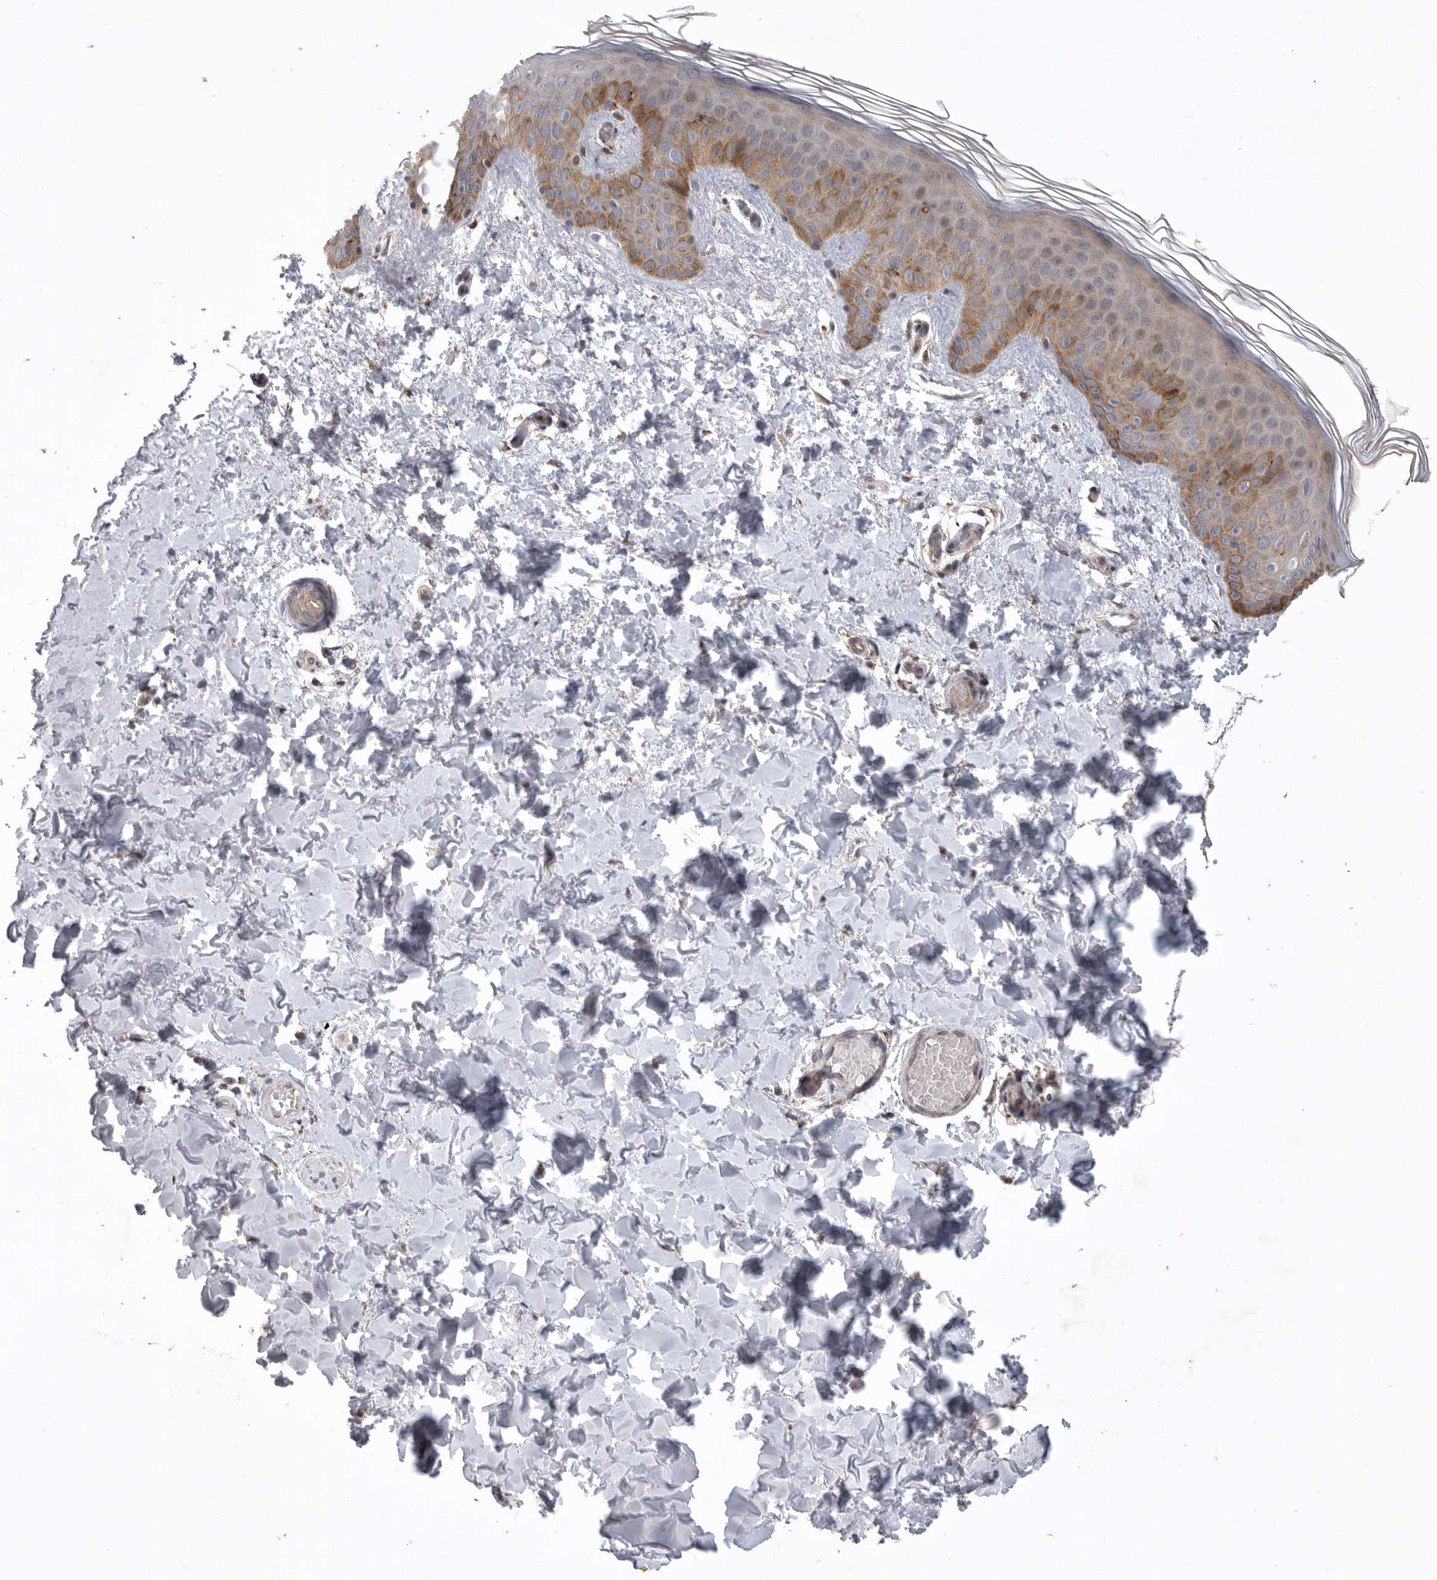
{"staining": {"intensity": "moderate", "quantity": "<25%", "location": "cytoplasmic/membranous"}, "tissue": "skin", "cell_type": "Fibroblasts", "image_type": "normal", "snomed": [{"axis": "morphology", "description": "Normal tissue, NOS"}, {"axis": "morphology", "description": "Neoplasm, benign, NOS"}, {"axis": "topography", "description": "Skin"}, {"axis": "topography", "description": "Soft tissue"}], "caption": "Skin stained with DAB (3,3'-diaminobenzidine) immunohistochemistry exhibits low levels of moderate cytoplasmic/membranous expression in about <25% of fibroblasts.", "gene": "MPZL1", "patient": {"sex": "male", "age": 26}}